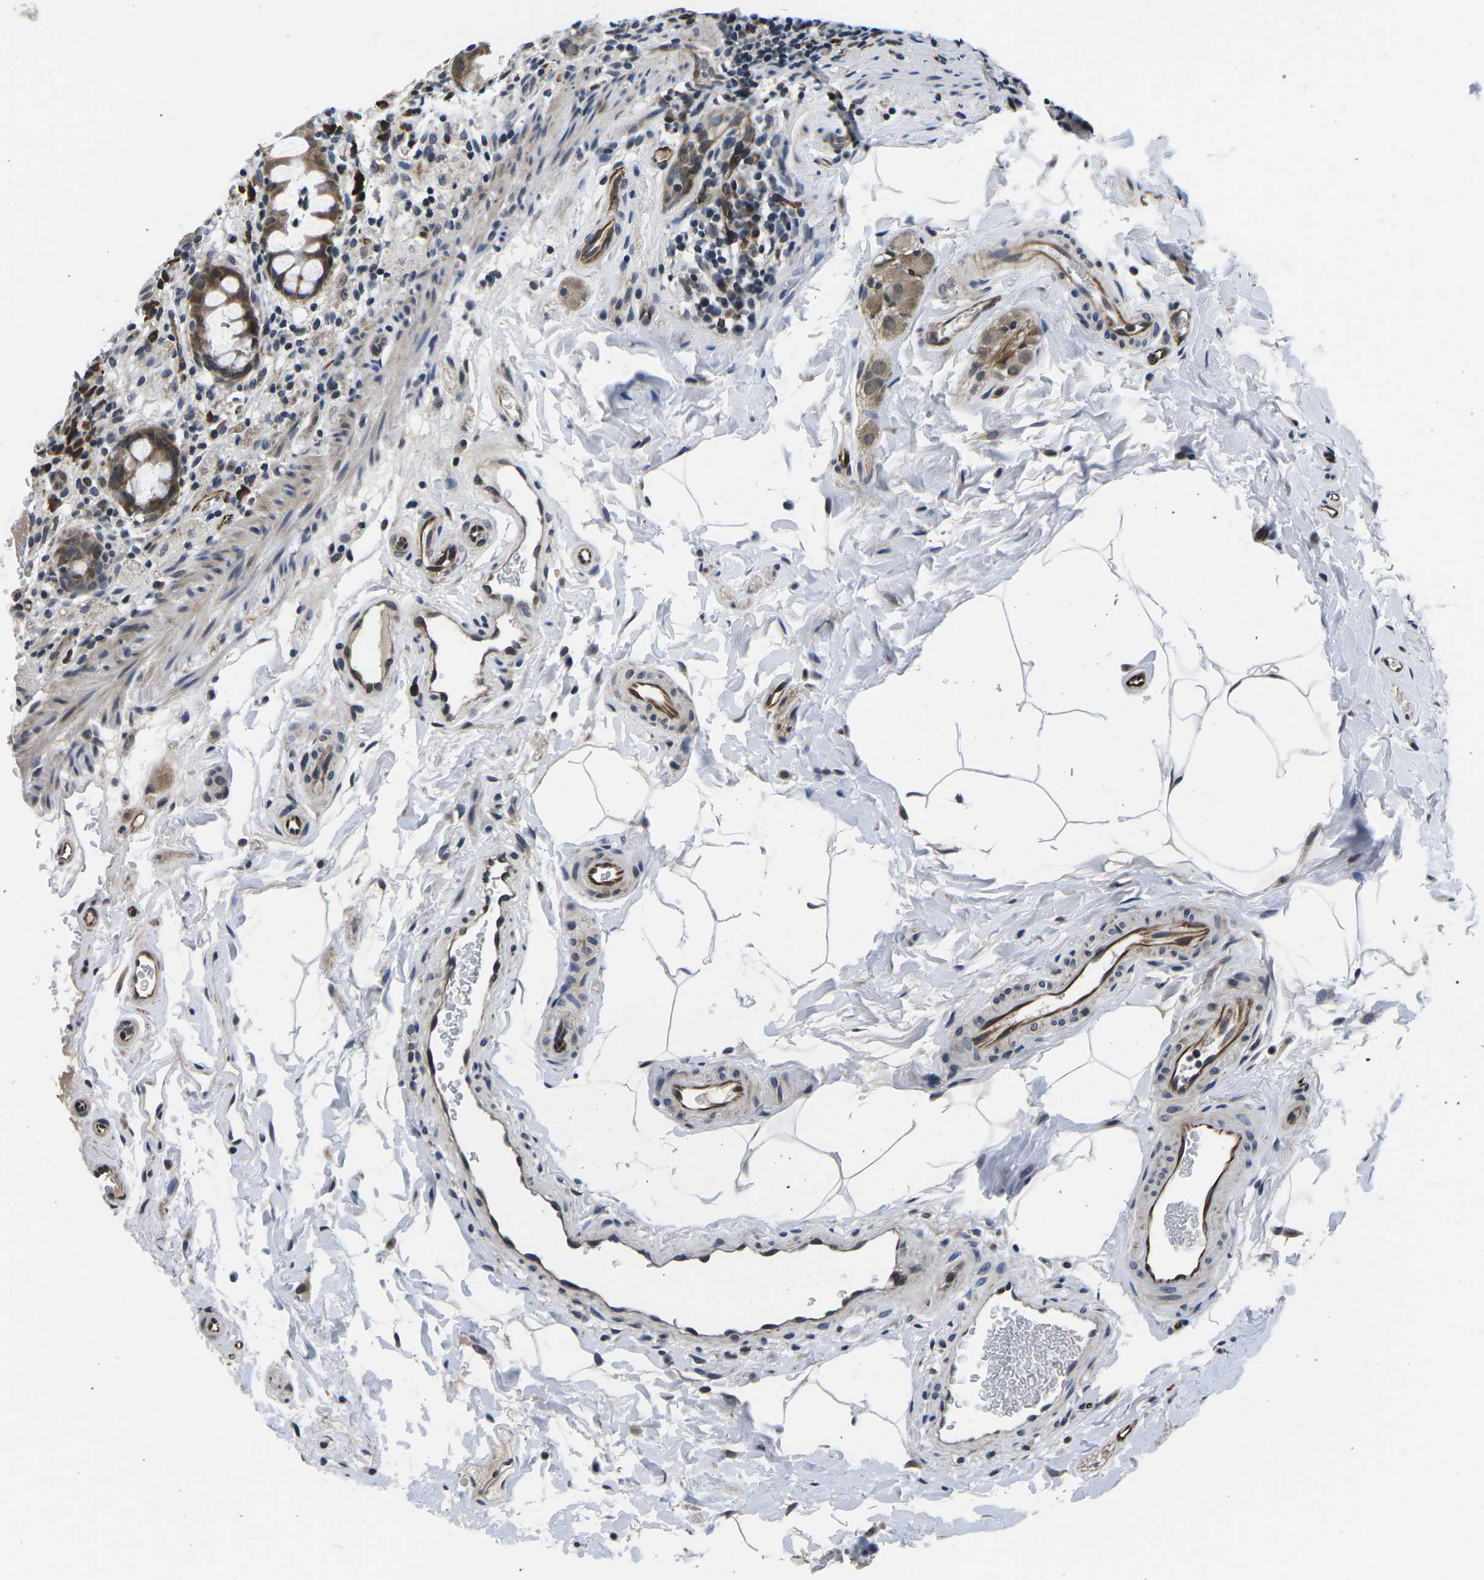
{"staining": {"intensity": "moderate", "quantity": ">75%", "location": "cytoplasmic/membranous"}, "tissue": "rectum", "cell_type": "Glandular cells", "image_type": "normal", "snomed": [{"axis": "morphology", "description": "Normal tissue, NOS"}, {"axis": "topography", "description": "Rectum"}], "caption": "Protein analysis of benign rectum reveals moderate cytoplasmic/membranous staining in approximately >75% of glandular cells.", "gene": "CCNE1", "patient": {"sex": "male", "age": 44}}